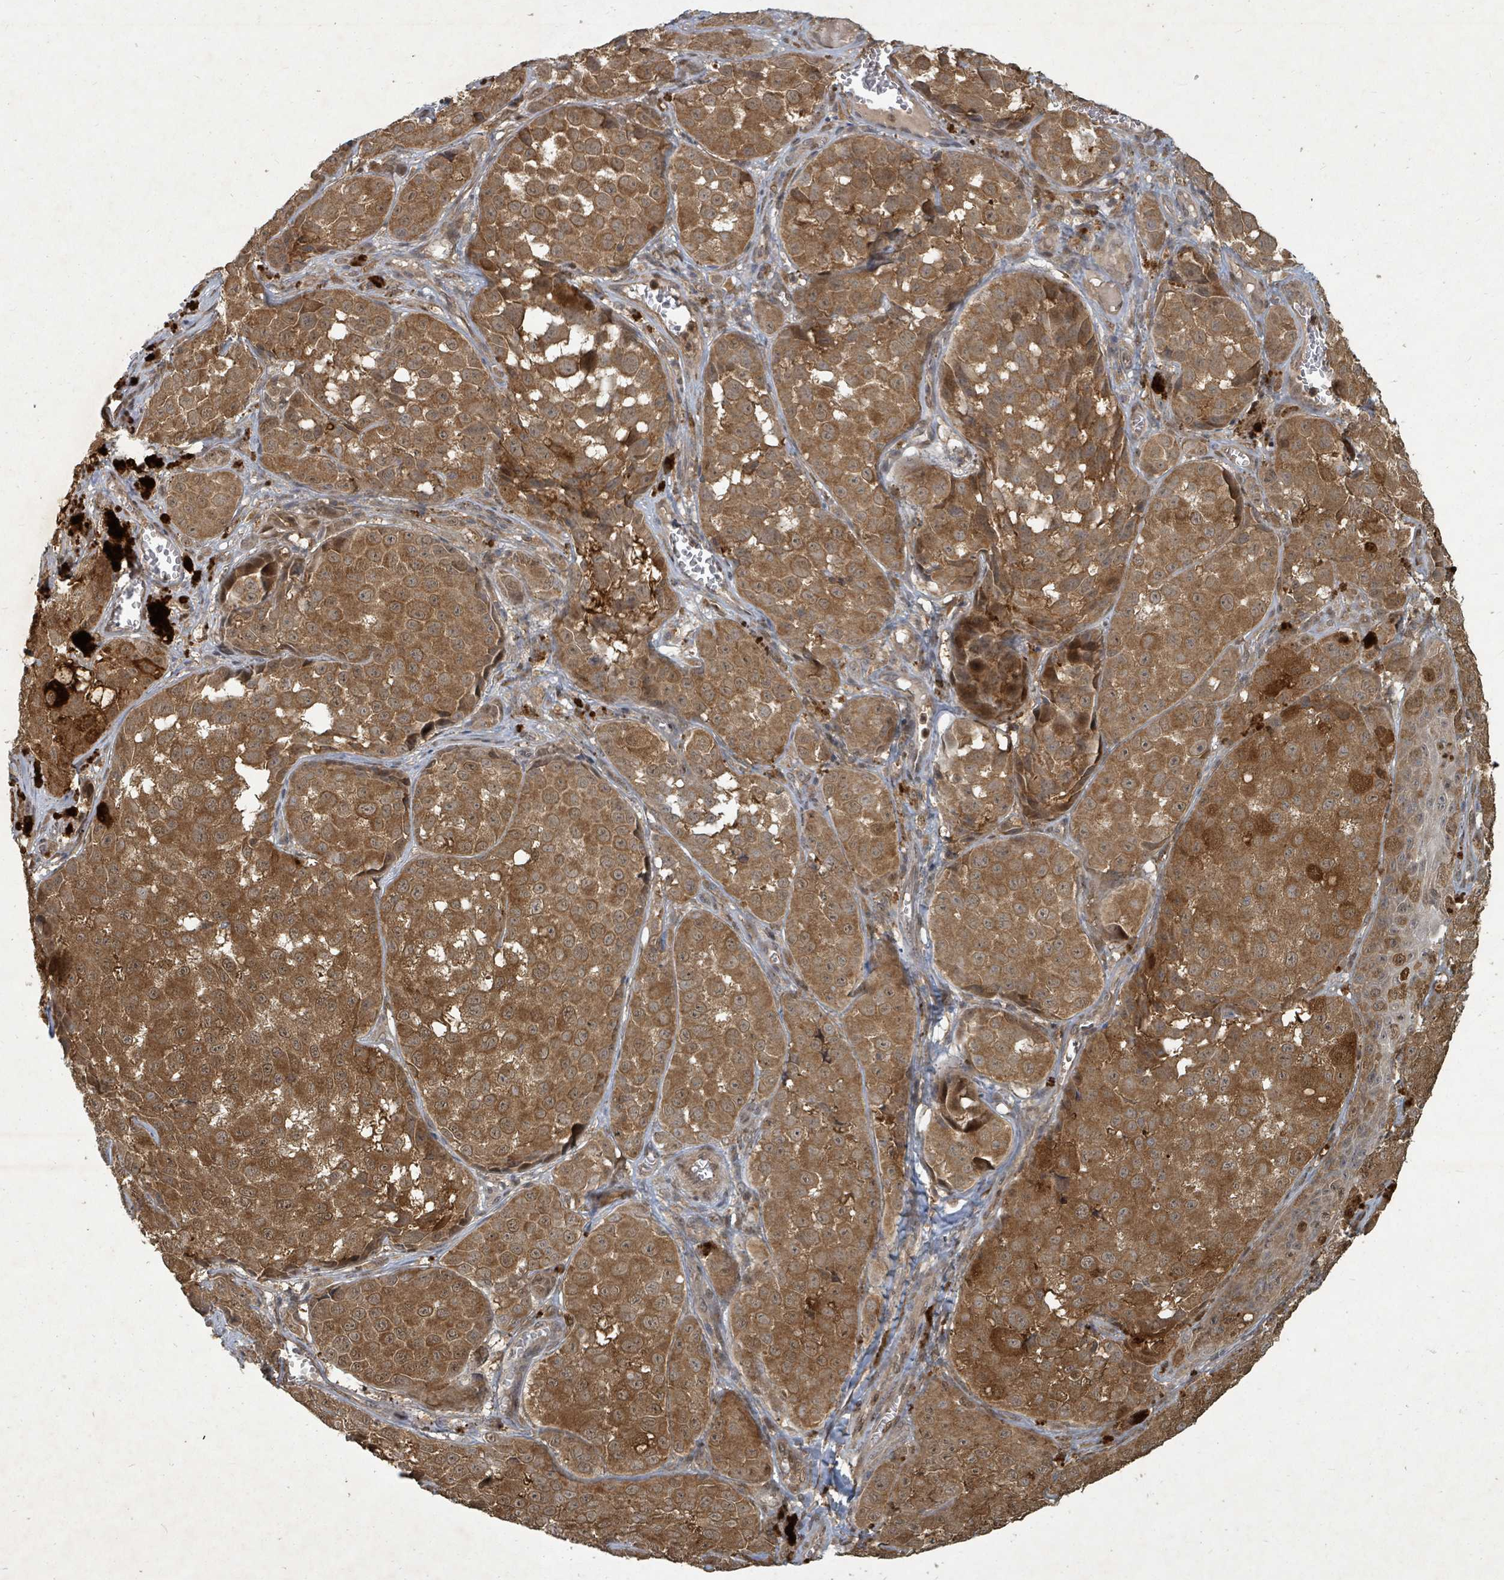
{"staining": {"intensity": "moderate", "quantity": ">75%", "location": "cytoplasmic/membranous,nuclear"}, "tissue": "melanoma", "cell_type": "Tumor cells", "image_type": "cancer", "snomed": [{"axis": "morphology", "description": "Malignant melanoma, NOS"}, {"axis": "topography", "description": "Skin"}], "caption": "Melanoma stained with a protein marker exhibits moderate staining in tumor cells.", "gene": "KDM4E", "patient": {"sex": "male", "age": 64}}